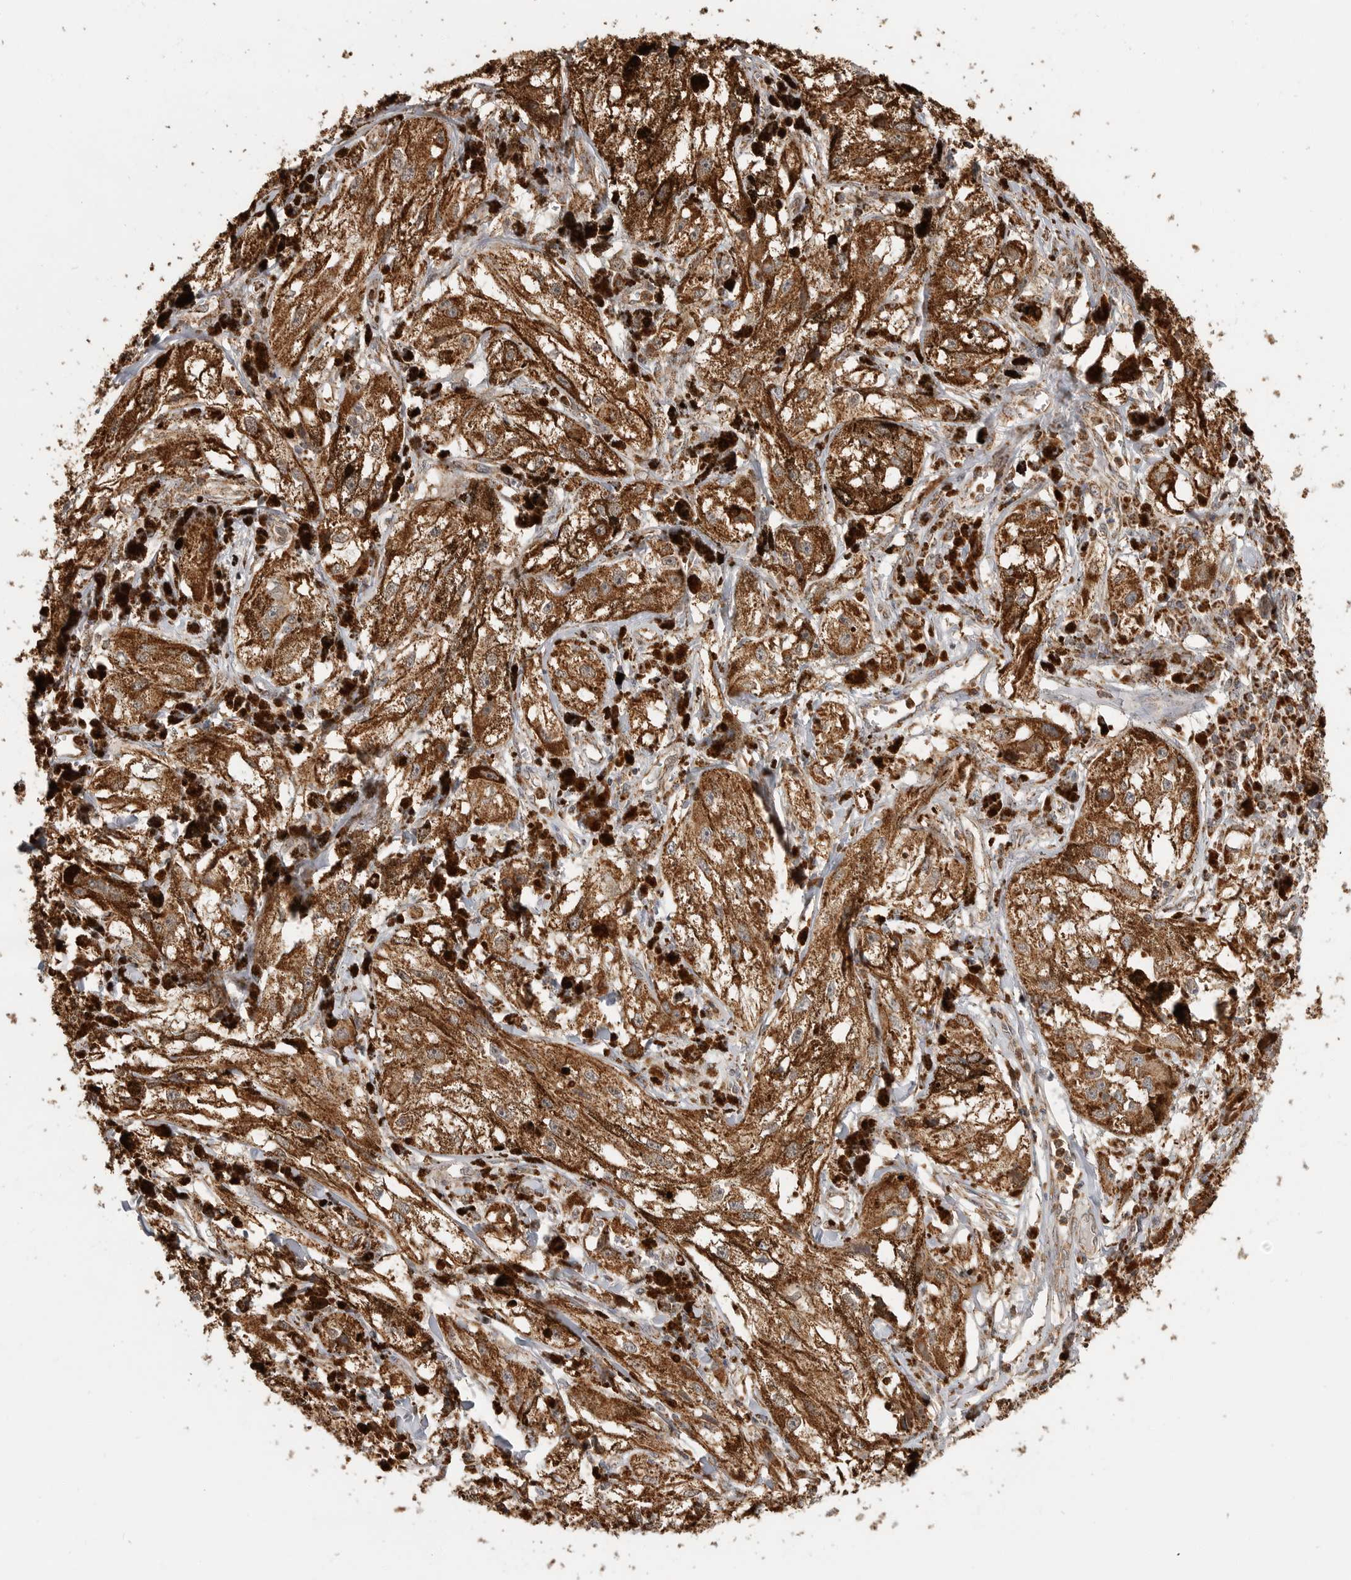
{"staining": {"intensity": "strong", "quantity": ">75%", "location": "cytoplasmic/membranous"}, "tissue": "melanoma", "cell_type": "Tumor cells", "image_type": "cancer", "snomed": [{"axis": "morphology", "description": "Malignant melanoma, NOS"}, {"axis": "topography", "description": "Skin"}], "caption": "Strong cytoplasmic/membranous staining for a protein is present in about >75% of tumor cells of melanoma using immunohistochemistry.", "gene": "GCNT2", "patient": {"sex": "male", "age": 88}}